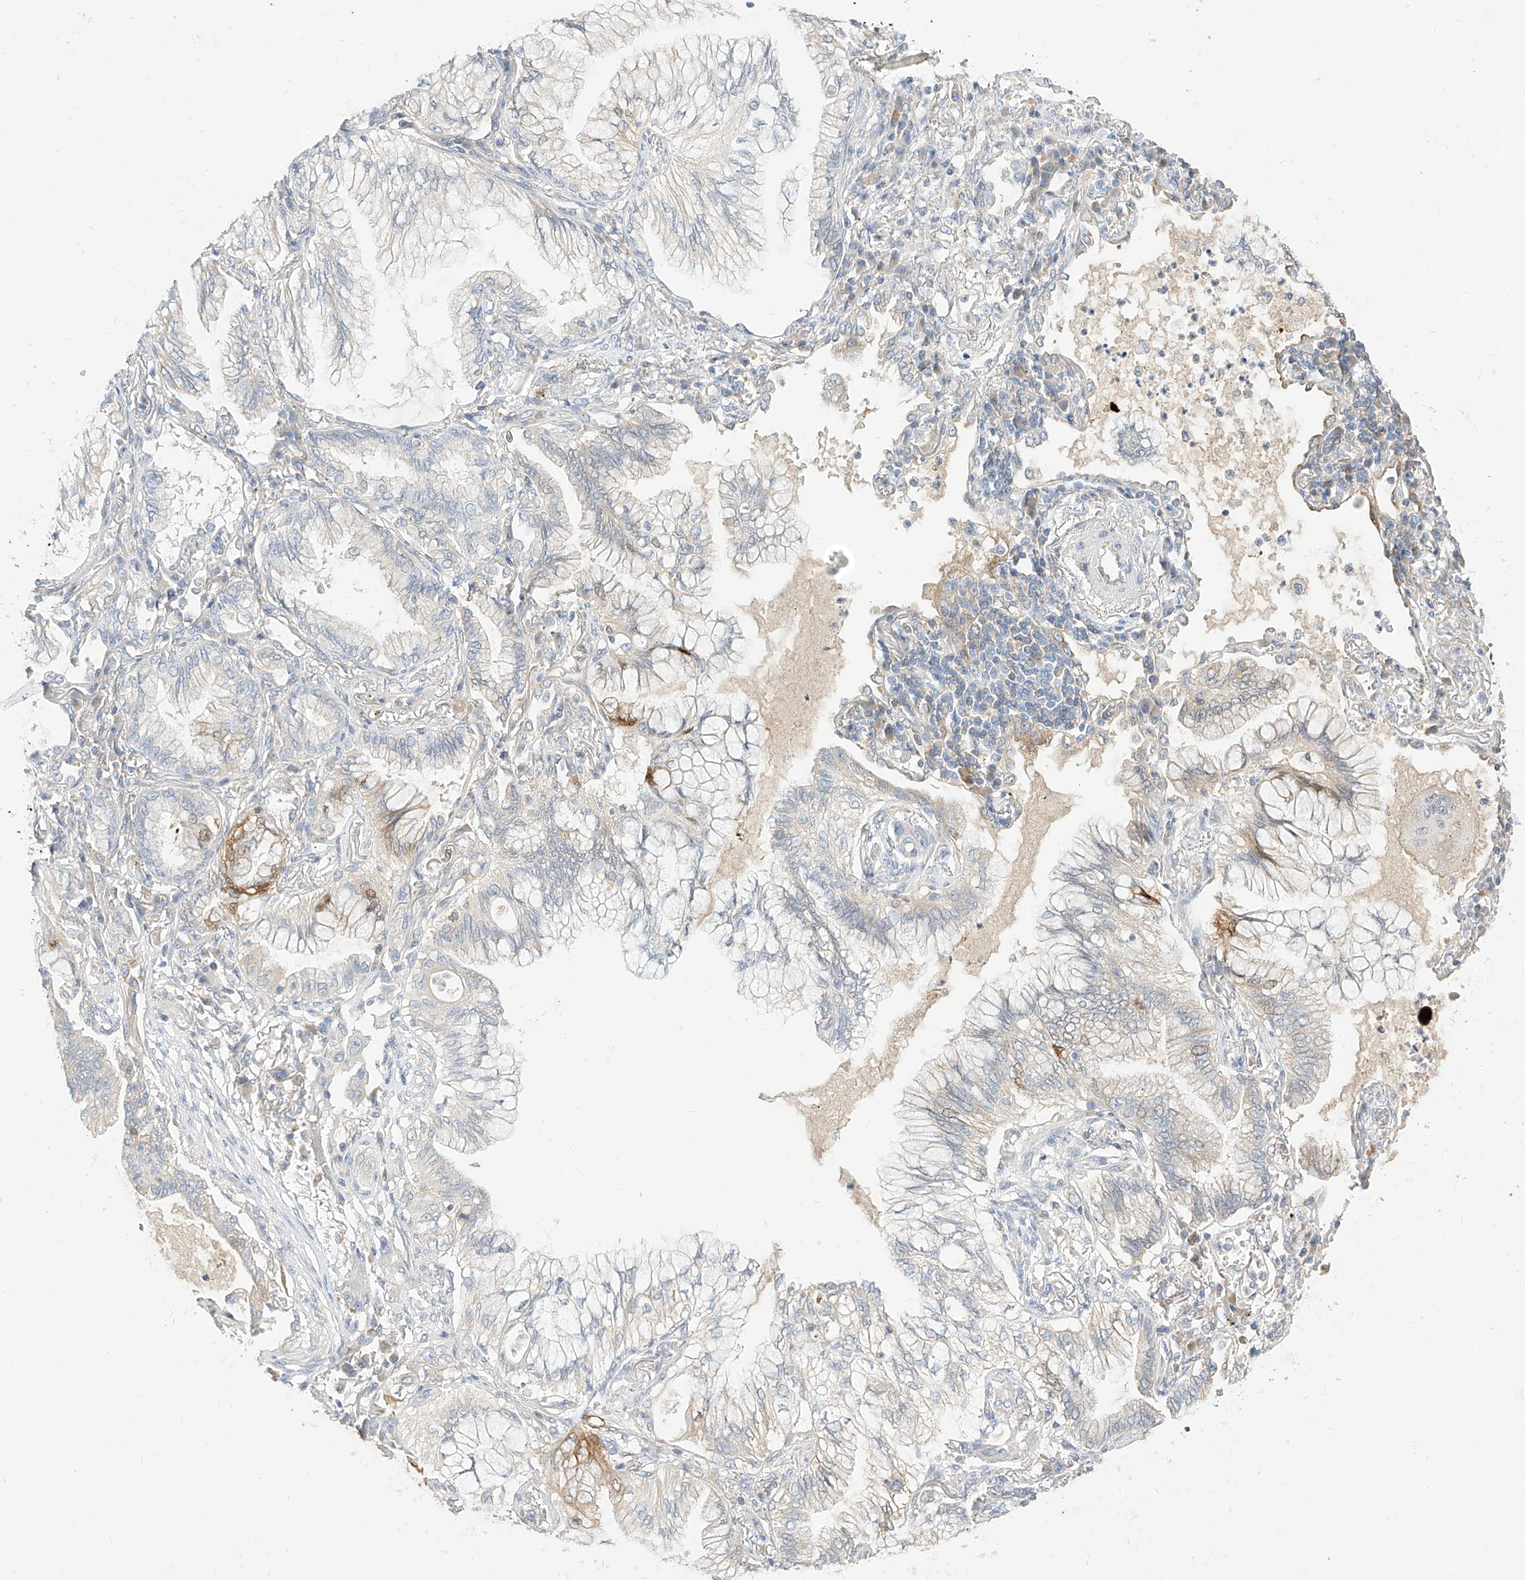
{"staining": {"intensity": "weak", "quantity": "<25%", "location": "cytoplasmic/membranous"}, "tissue": "lung cancer", "cell_type": "Tumor cells", "image_type": "cancer", "snomed": [{"axis": "morphology", "description": "Adenocarcinoma, NOS"}, {"axis": "topography", "description": "Lung"}], "caption": "The photomicrograph displays no staining of tumor cells in lung cancer (adenocarcinoma). (DAB (3,3'-diaminobenzidine) IHC with hematoxylin counter stain).", "gene": "RASA2", "patient": {"sex": "female", "age": 70}}